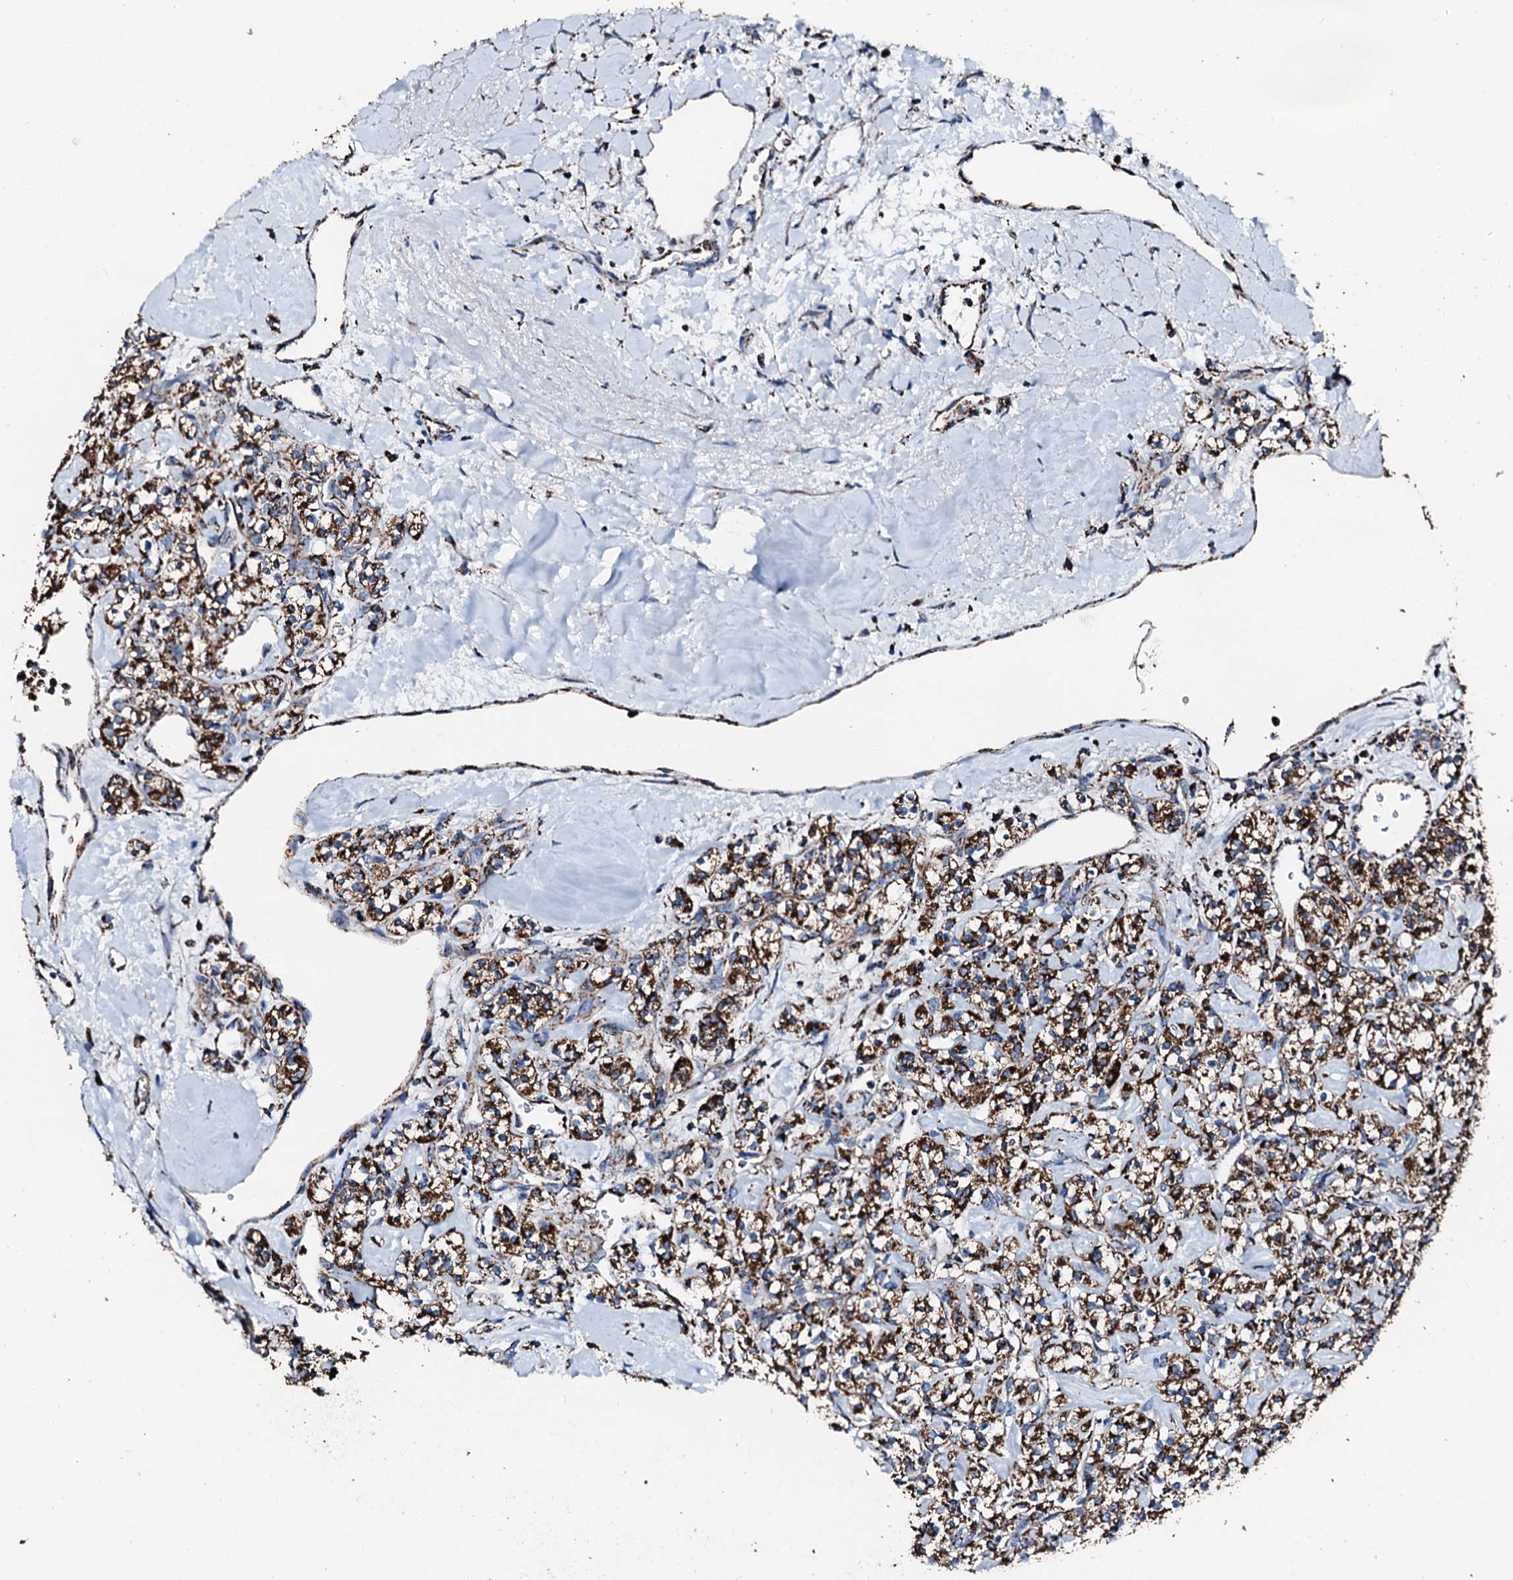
{"staining": {"intensity": "strong", "quantity": ">75%", "location": "cytoplasmic/membranous"}, "tissue": "renal cancer", "cell_type": "Tumor cells", "image_type": "cancer", "snomed": [{"axis": "morphology", "description": "Adenocarcinoma, NOS"}, {"axis": "topography", "description": "Kidney"}], "caption": "IHC of human renal adenocarcinoma demonstrates high levels of strong cytoplasmic/membranous staining in approximately >75% of tumor cells. Using DAB (brown) and hematoxylin (blue) stains, captured at high magnification using brightfield microscopy.", "gene": "HADH", "patient": {"sex": "male", "age": 77}}